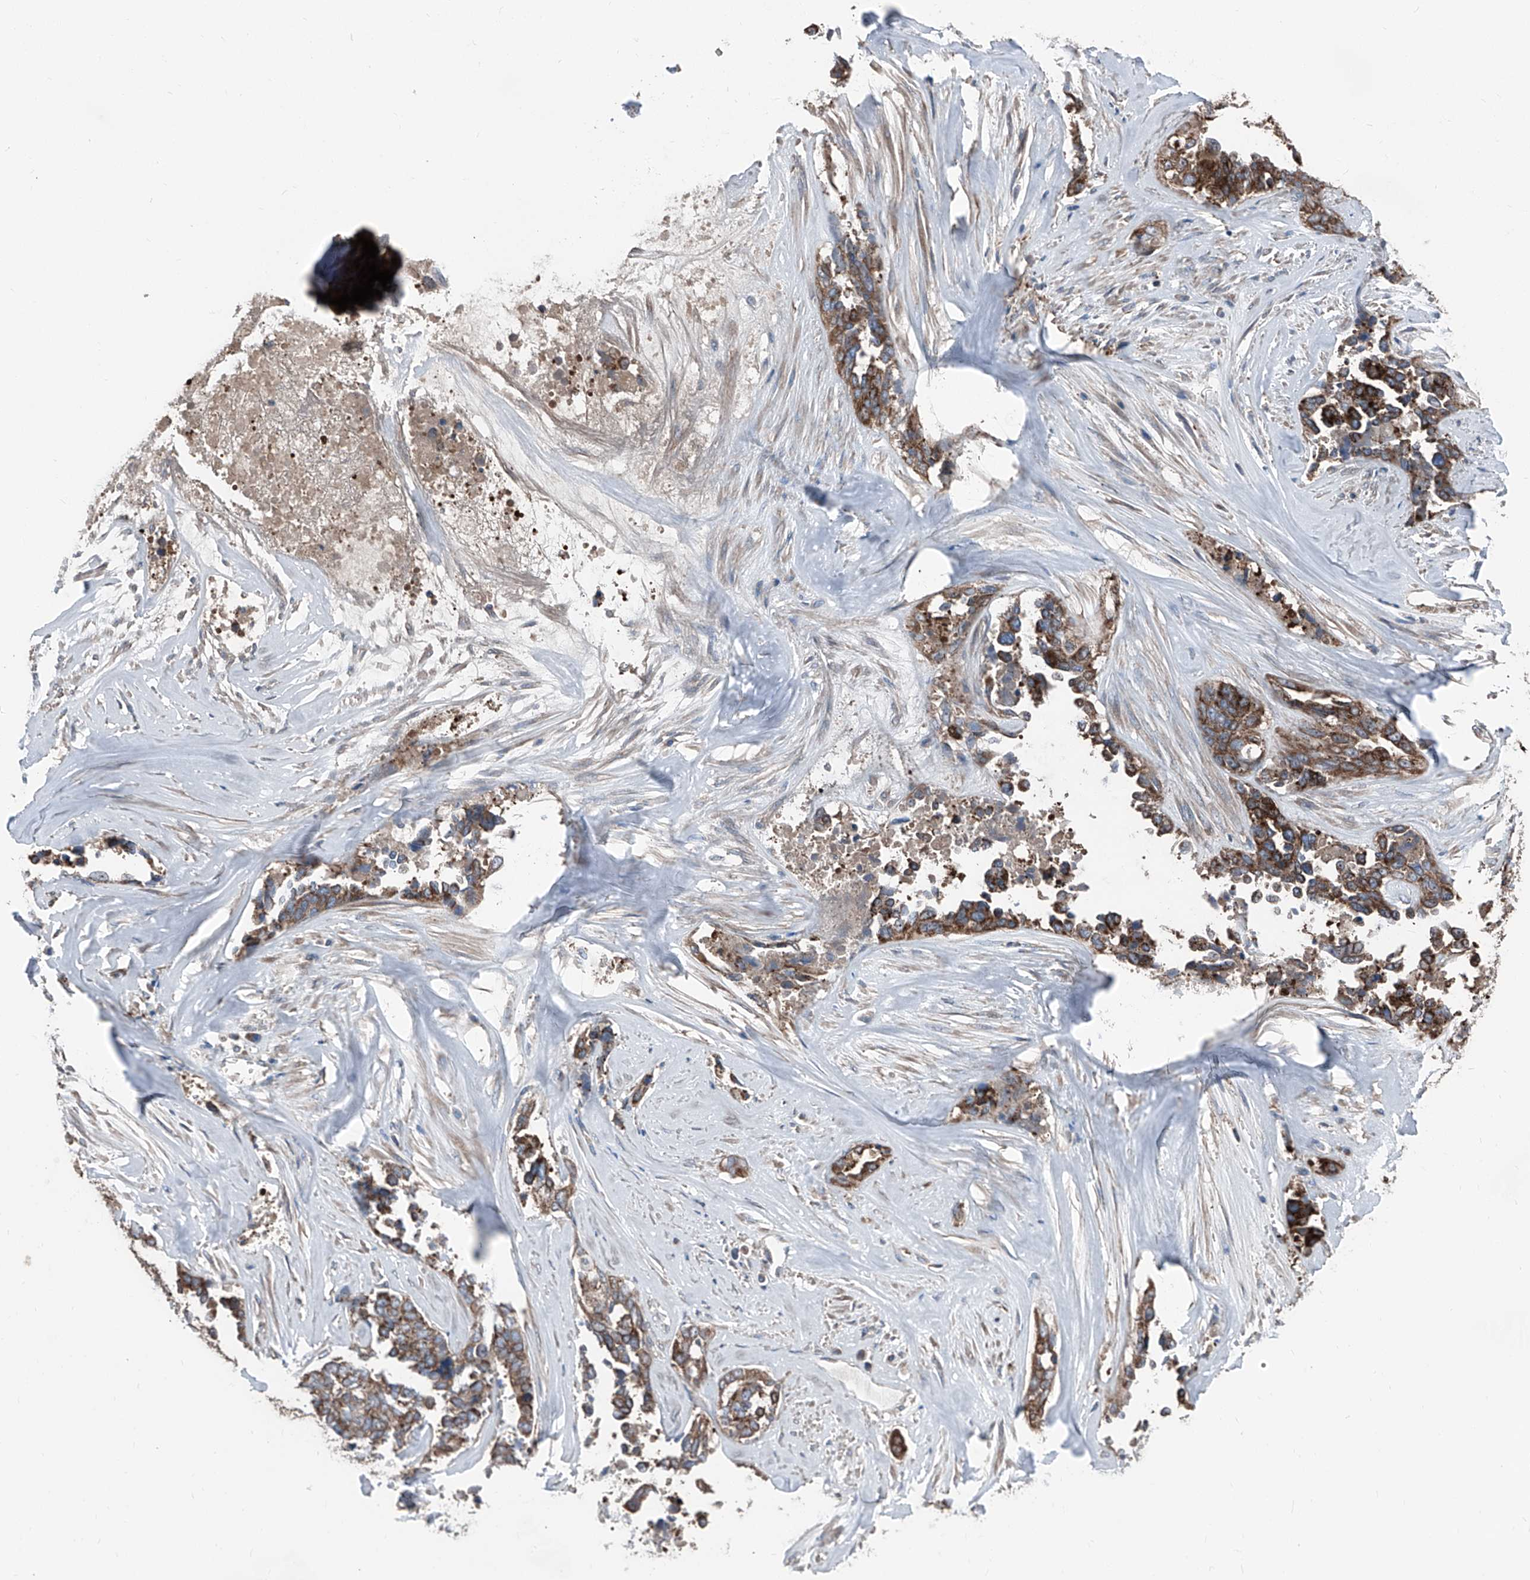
{"staining": {"intensity": "strong", "quantity": ">75%", "location": "cytoplasmic/membranous"}, "tissue": "ovarian cancer", "cell_type": "Tumor cells", "image_type": "cancer", "snomed": [{"axis": "morphology", "description": "Cystadenocarcinoma, serous, NOS"}, {"axis": "topography", "description": "Ovary"}], "caption": "There is high levels of strong cytoplasmic/membranous expression in tumor cells of ovarian serous cystadenocarcinoma, as demonstrated by immunohistochemical staining (brown color).", "gene": "GPAT3", "patient": {"sex": "female", "age": 44}}